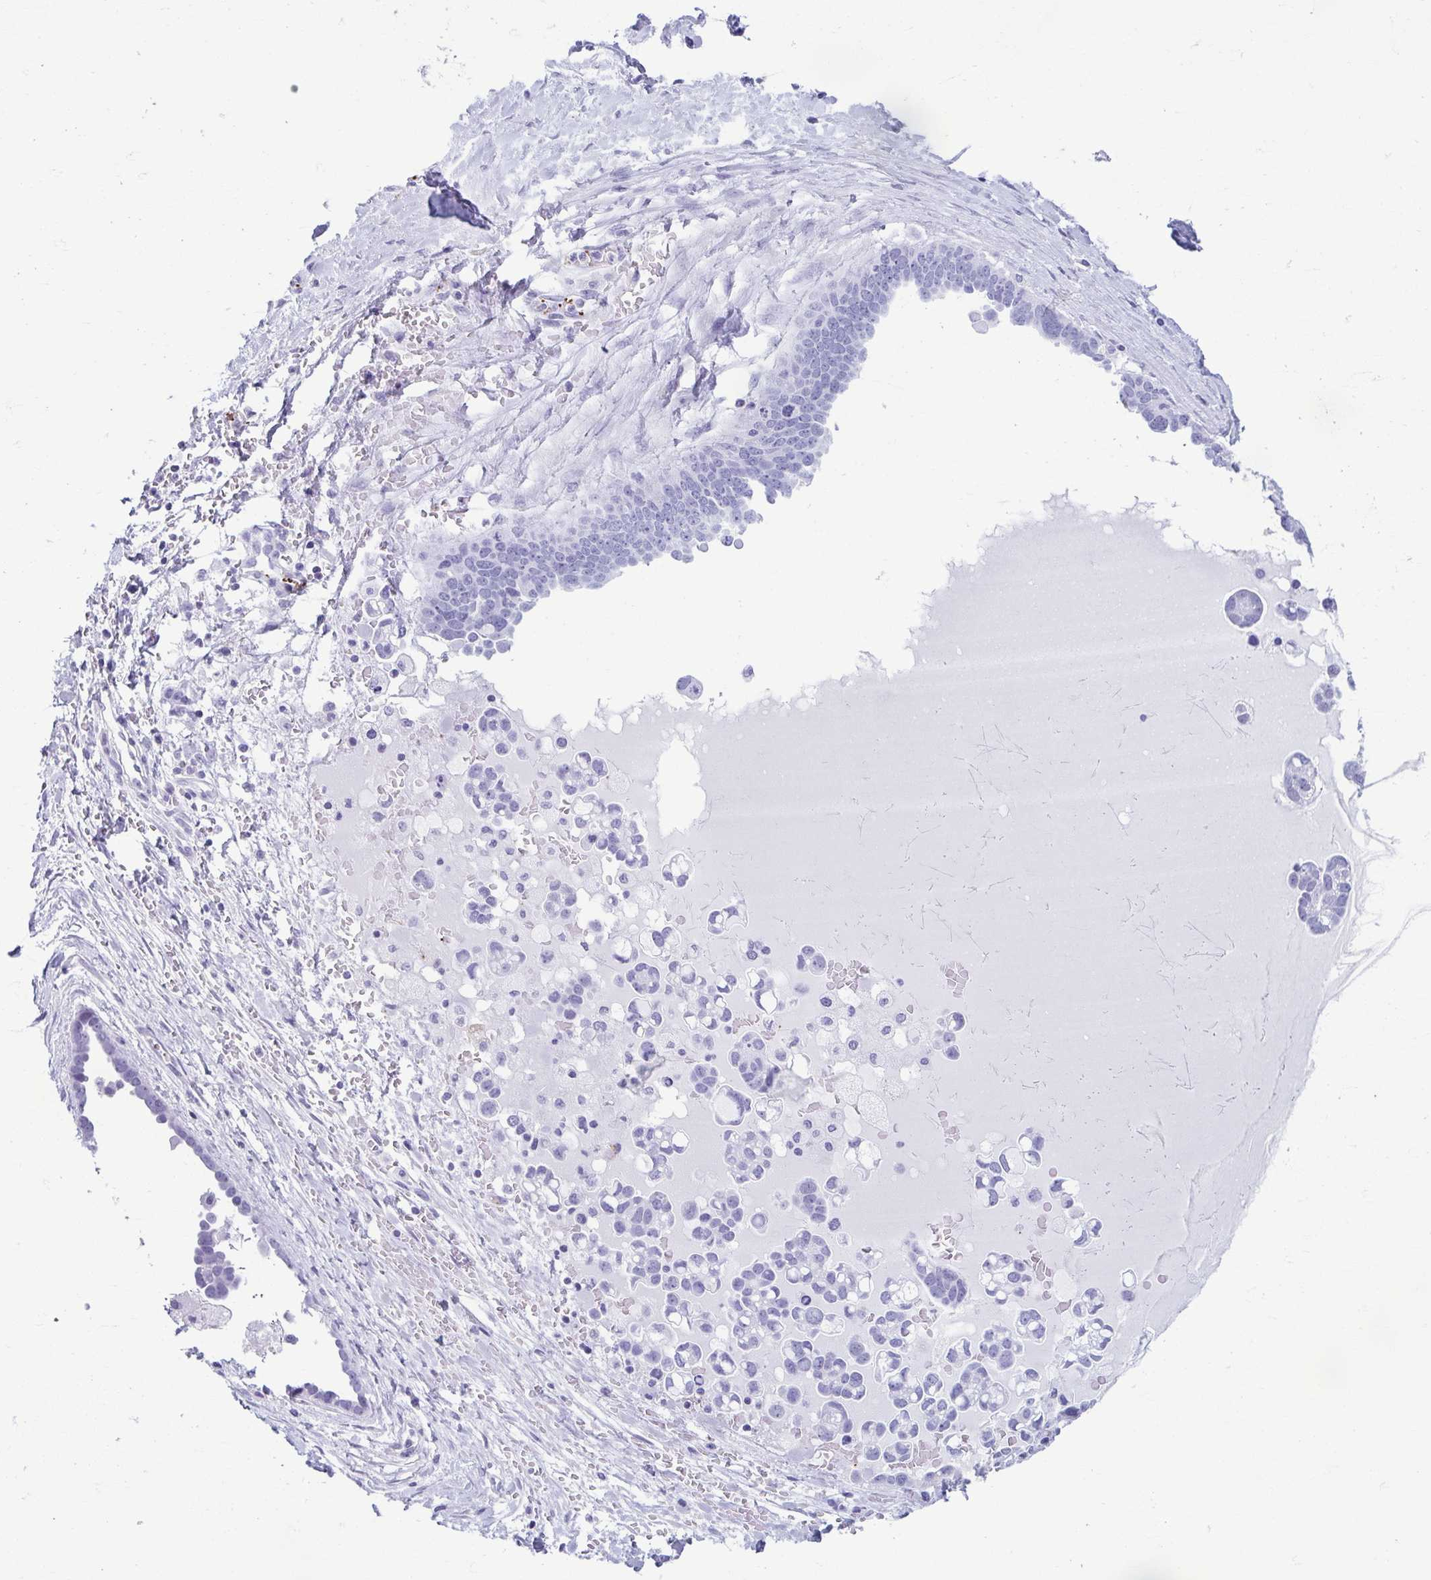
{"staining": {"intensity": "negative", "quantity": "none", "location": "none"}, "tissue": "ovarian cancer", "cell_type": "Tumor cells", "image_type": "cancer", "snomed": [{"axis": "morphology", "description": "Cystadenocarcinoma, serous, NOS"}, {"axis": "topography", "description": "Ovary"}], "caption": "Immunohistochemistry image of ovarian serous cystadenocarcinoma stained for a protein (brown), which displays no positivity in tumor cells. (DAB (3,3'-diaminobenzidine) IHC visualized using brightfield microscopy, high magnification).", "gene": "TCEAL3", "patient": {"sex": "female", "age": 54}}